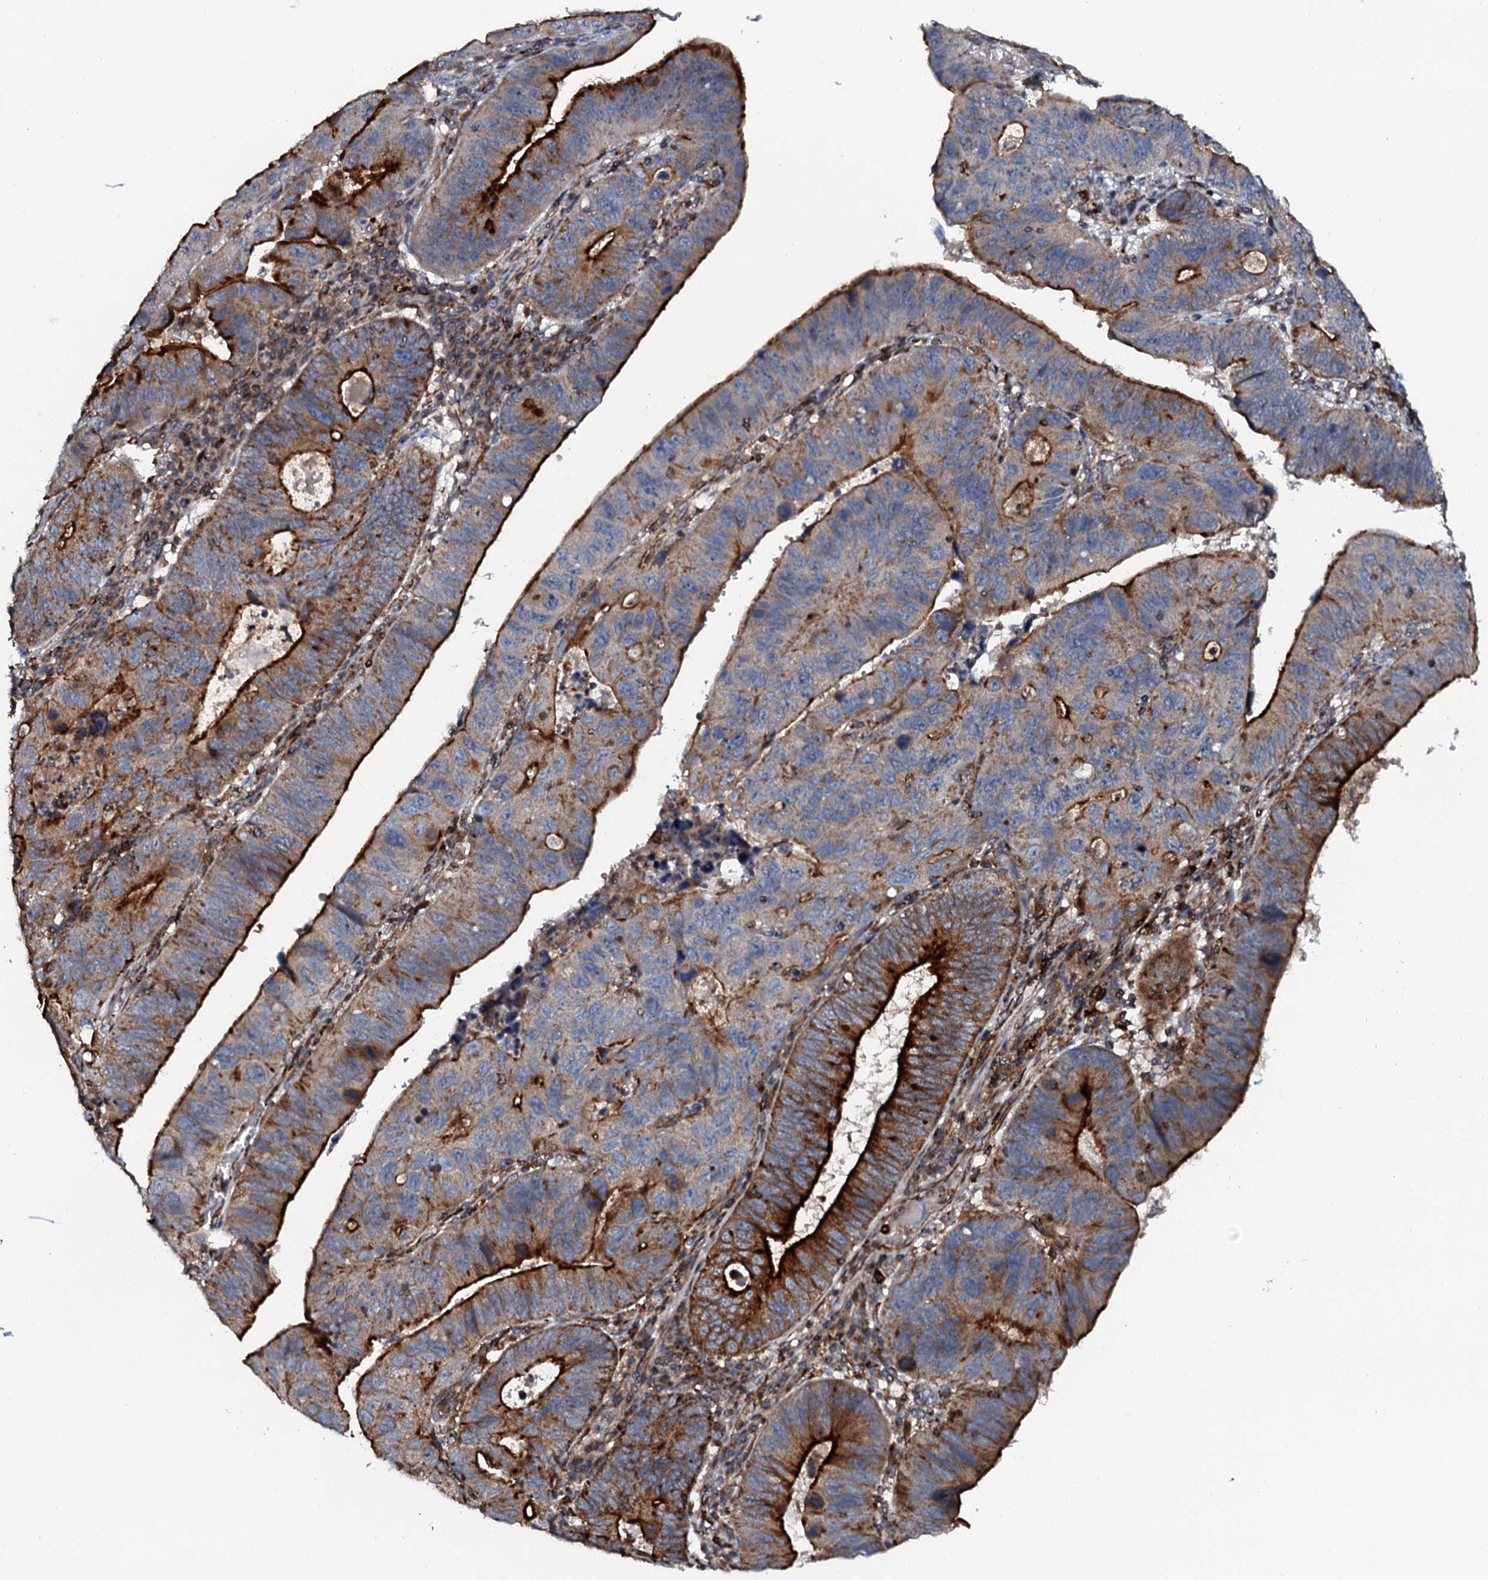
{"staining": {"intensity": "strong", "quantity": "25%-75%", "location": "cytoplasmic/membranous"}, "tissue": "stomach cancer", "cell_type": "Tumor cells", "image_type": "cancer", "snomed": [{"axis": "morphology", "description": "Adenocarcinoma, NOS"}, {"axis": "topography", "description": "Stomach"}], "caption": "Immunohistochemical staining of human stomach cancer (adenocarcinoma) demonstrates high levels of strong cytoplasmic/membranous protein positivity in about 25%-75% of tumor cells.", "gene": "VAMP8", "patient": {"sex": "male", "age": 59}}